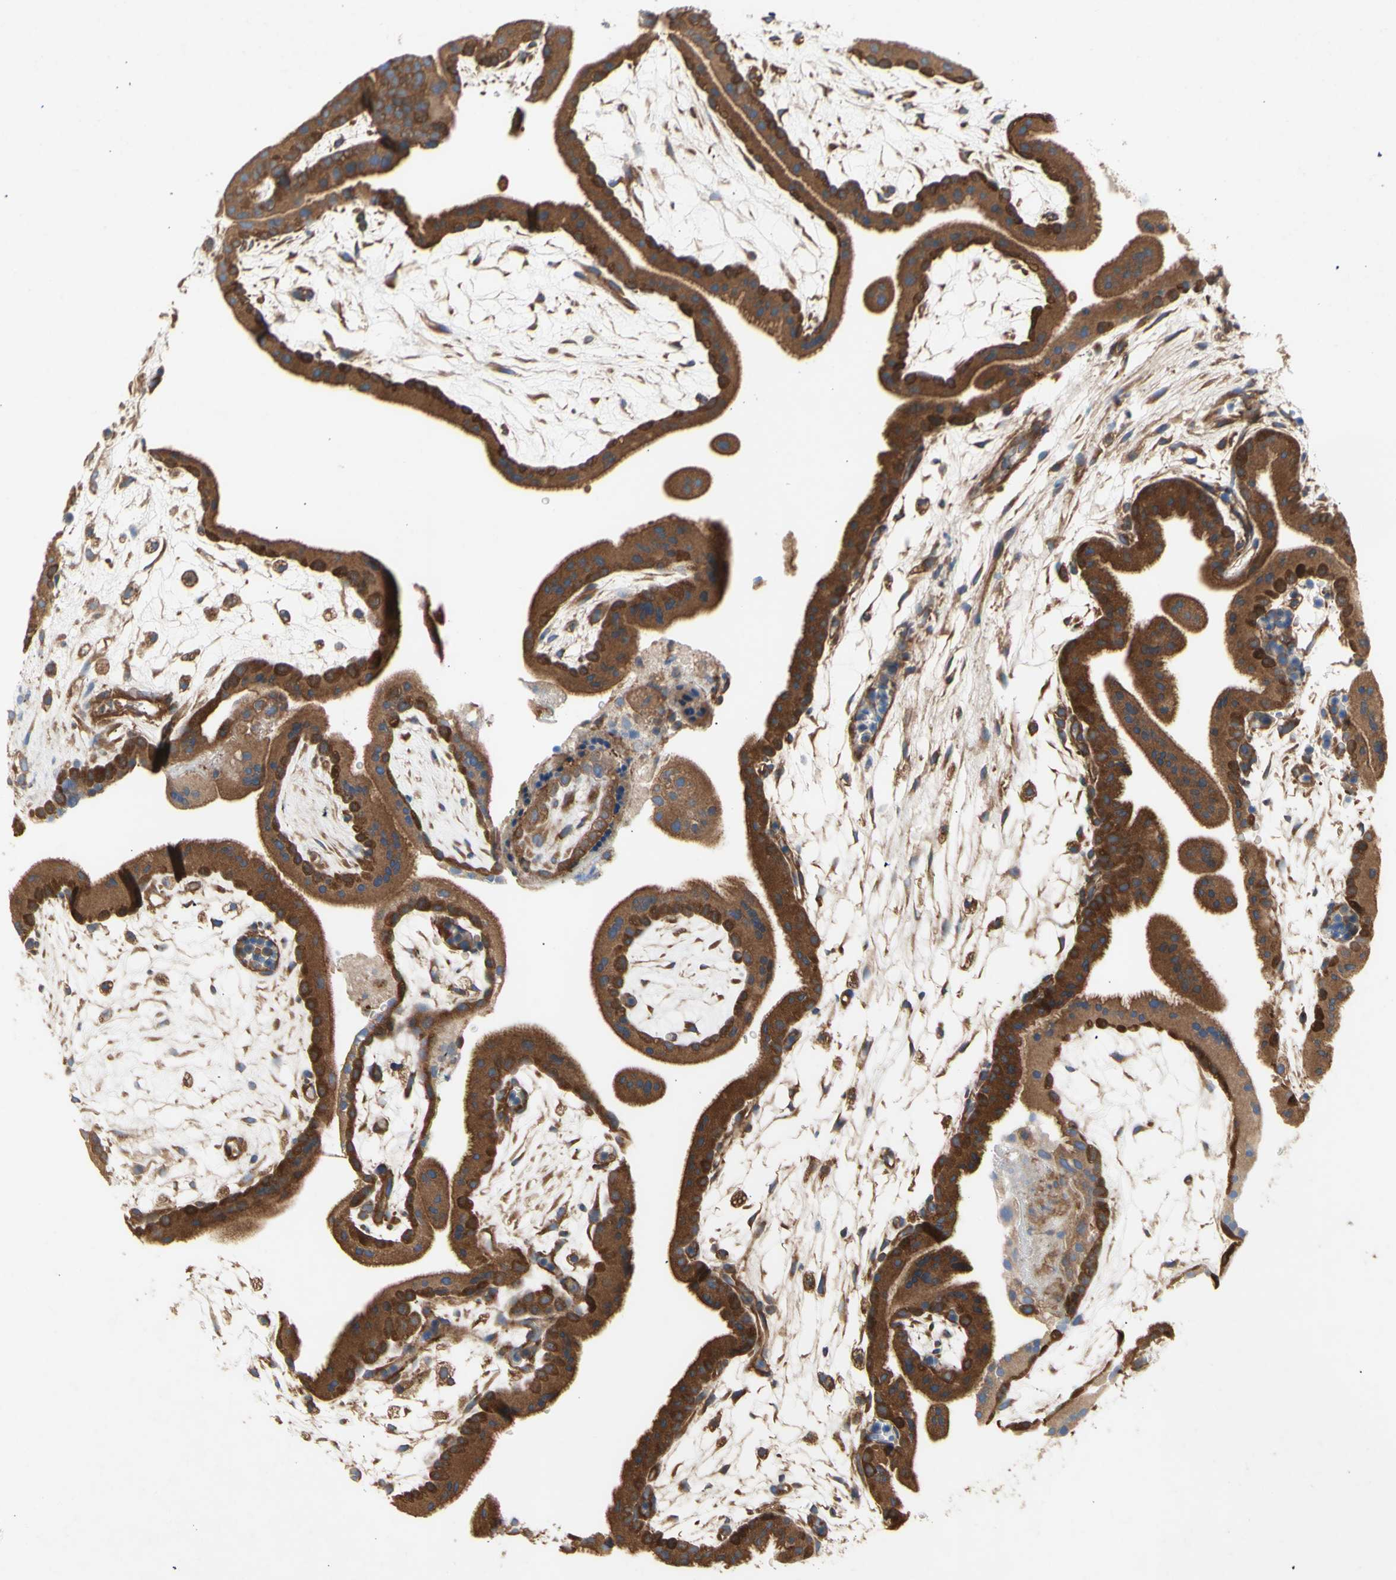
{"staining": {"intensity": "strong", "quantity": ">75%", "location": "cytoplasmic/membranous"}, "tissue": "placenta", "cell_type": "Trophoblastic cells", "image_type": "normal", "snomed": [{"axis": "morphology", "description": "Normal tissue, NOS"}, {"axis": "topography", "description": "Placenta"}], "caption": "Placenta stained with a brown dye demonstrates strong cytoplasmic/membranous positive positivity in about >75% of trophoblastic cells.", "gene": "KLC1", "patient": {"sex": "female", "age": 19}}